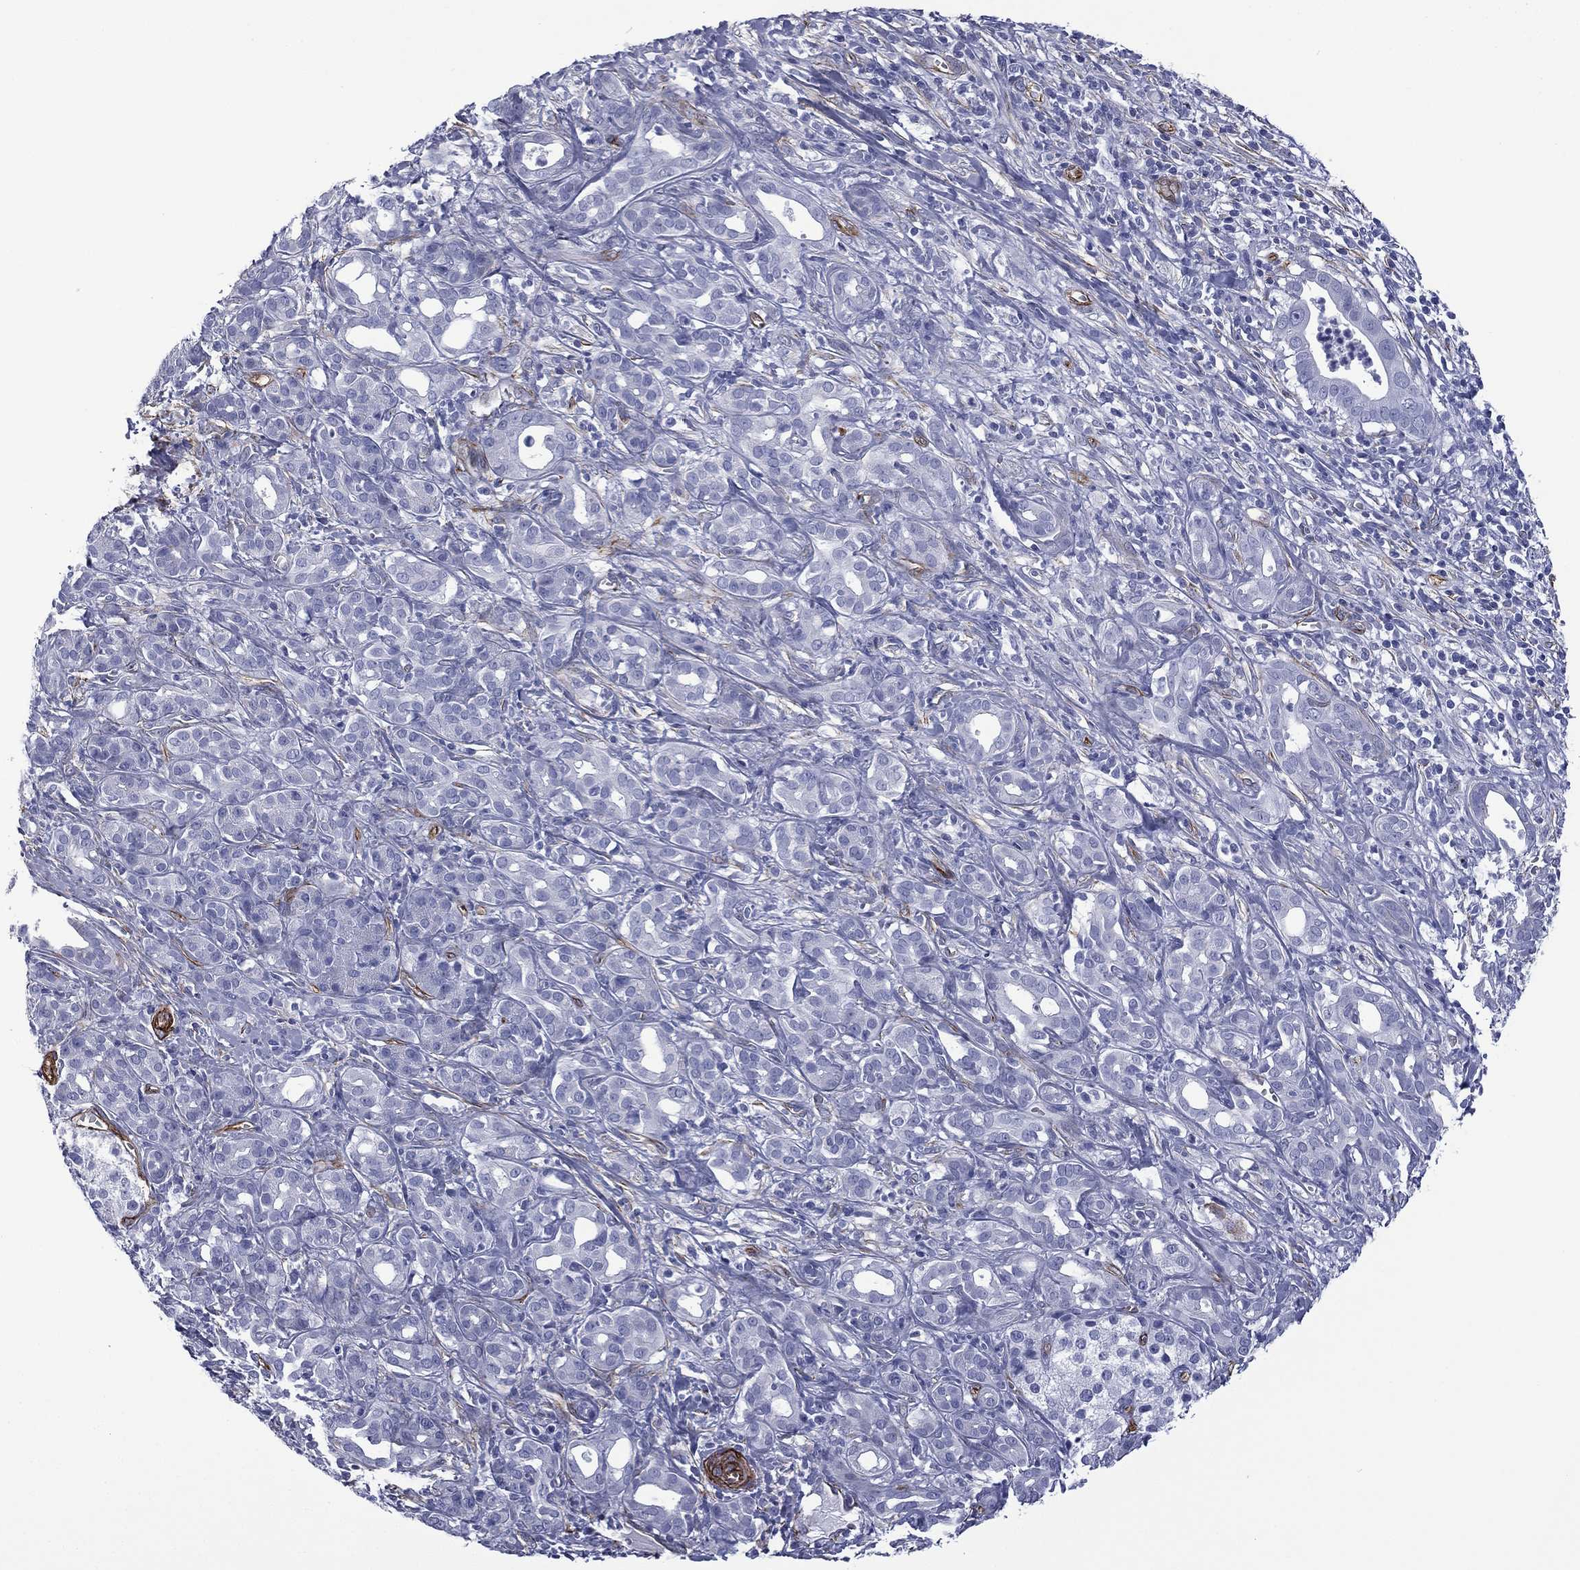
{"staining": {"intensity": "negative", "quantity": "none", "location": "none"}, "tissue": "pancreatic cancer", "cell_type": "Tumor cells", "image_type": "cancer", "snomed": [{"axis": "morphology", "description": "Adenocarcinoma, NOS"}, {"axis": "topography", "description": "Pancreas"}], "caption": "The micrograph displays no significant positivity in tumor cells of pancreatic cancer (adenocarcinoma).", "gene": "CAVIN3", "patient": {"sex": "male", "age": 61}}